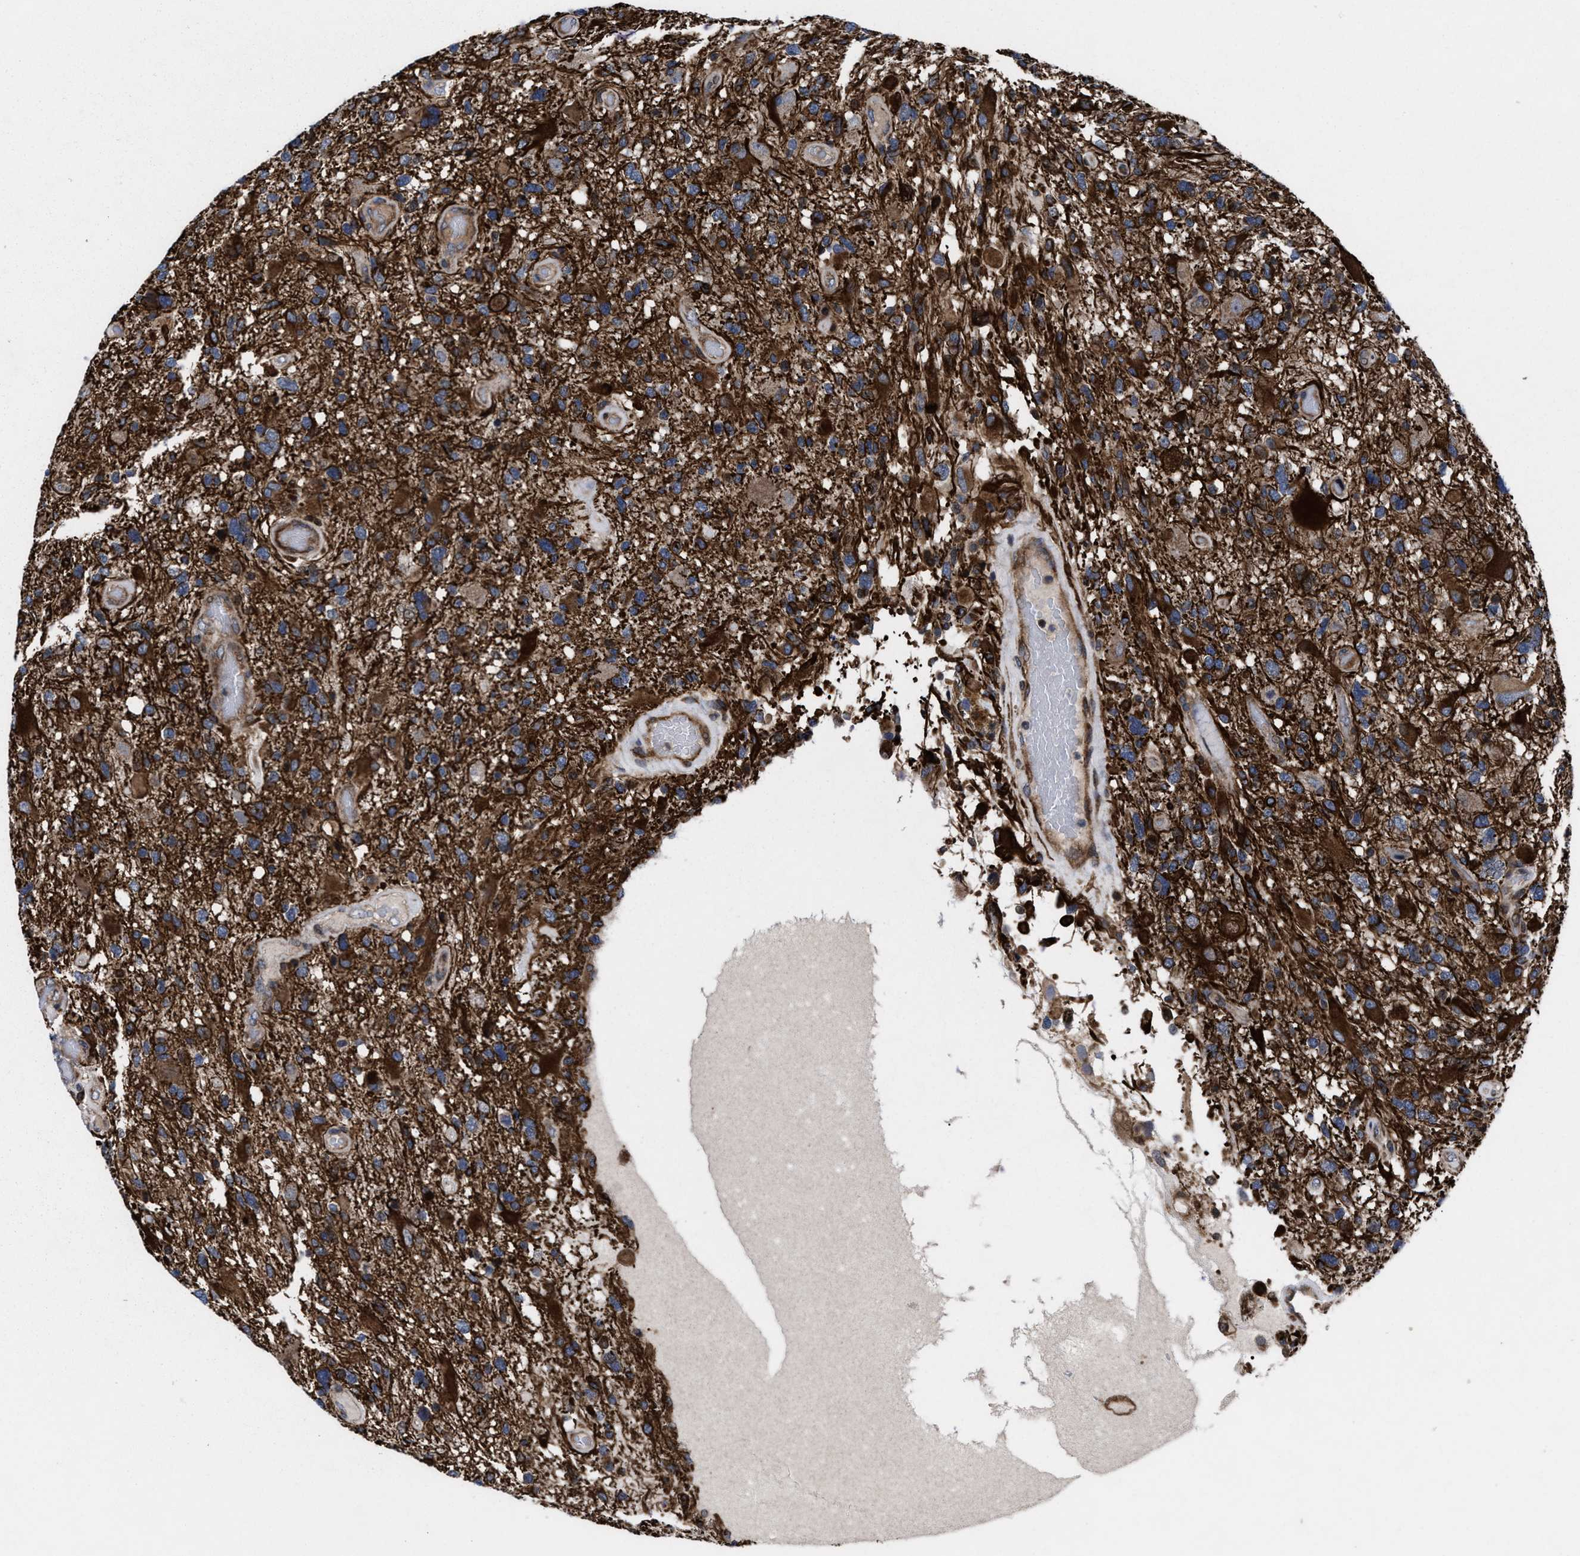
{"staining": {"intensity": "strong", "quantity": ">75%", "location": "cytoplasmic/membranous"}, "tissue": "glioma", "cell_type": "Tumor cells", "image_type": "cancer", "snomed": [{"axis": "morphology", "description": "Glioma, malignant, High grade"}, {"axis": "topography", "description": "Brain"}], "caption": "Immunohistochemical staining of human glioma reveals strong cytoplasmic/membranous protein expression in approximately >75% of tumor cells.", "gene": "MRPL50", "patient": {"sex": "male", "age": 33}}